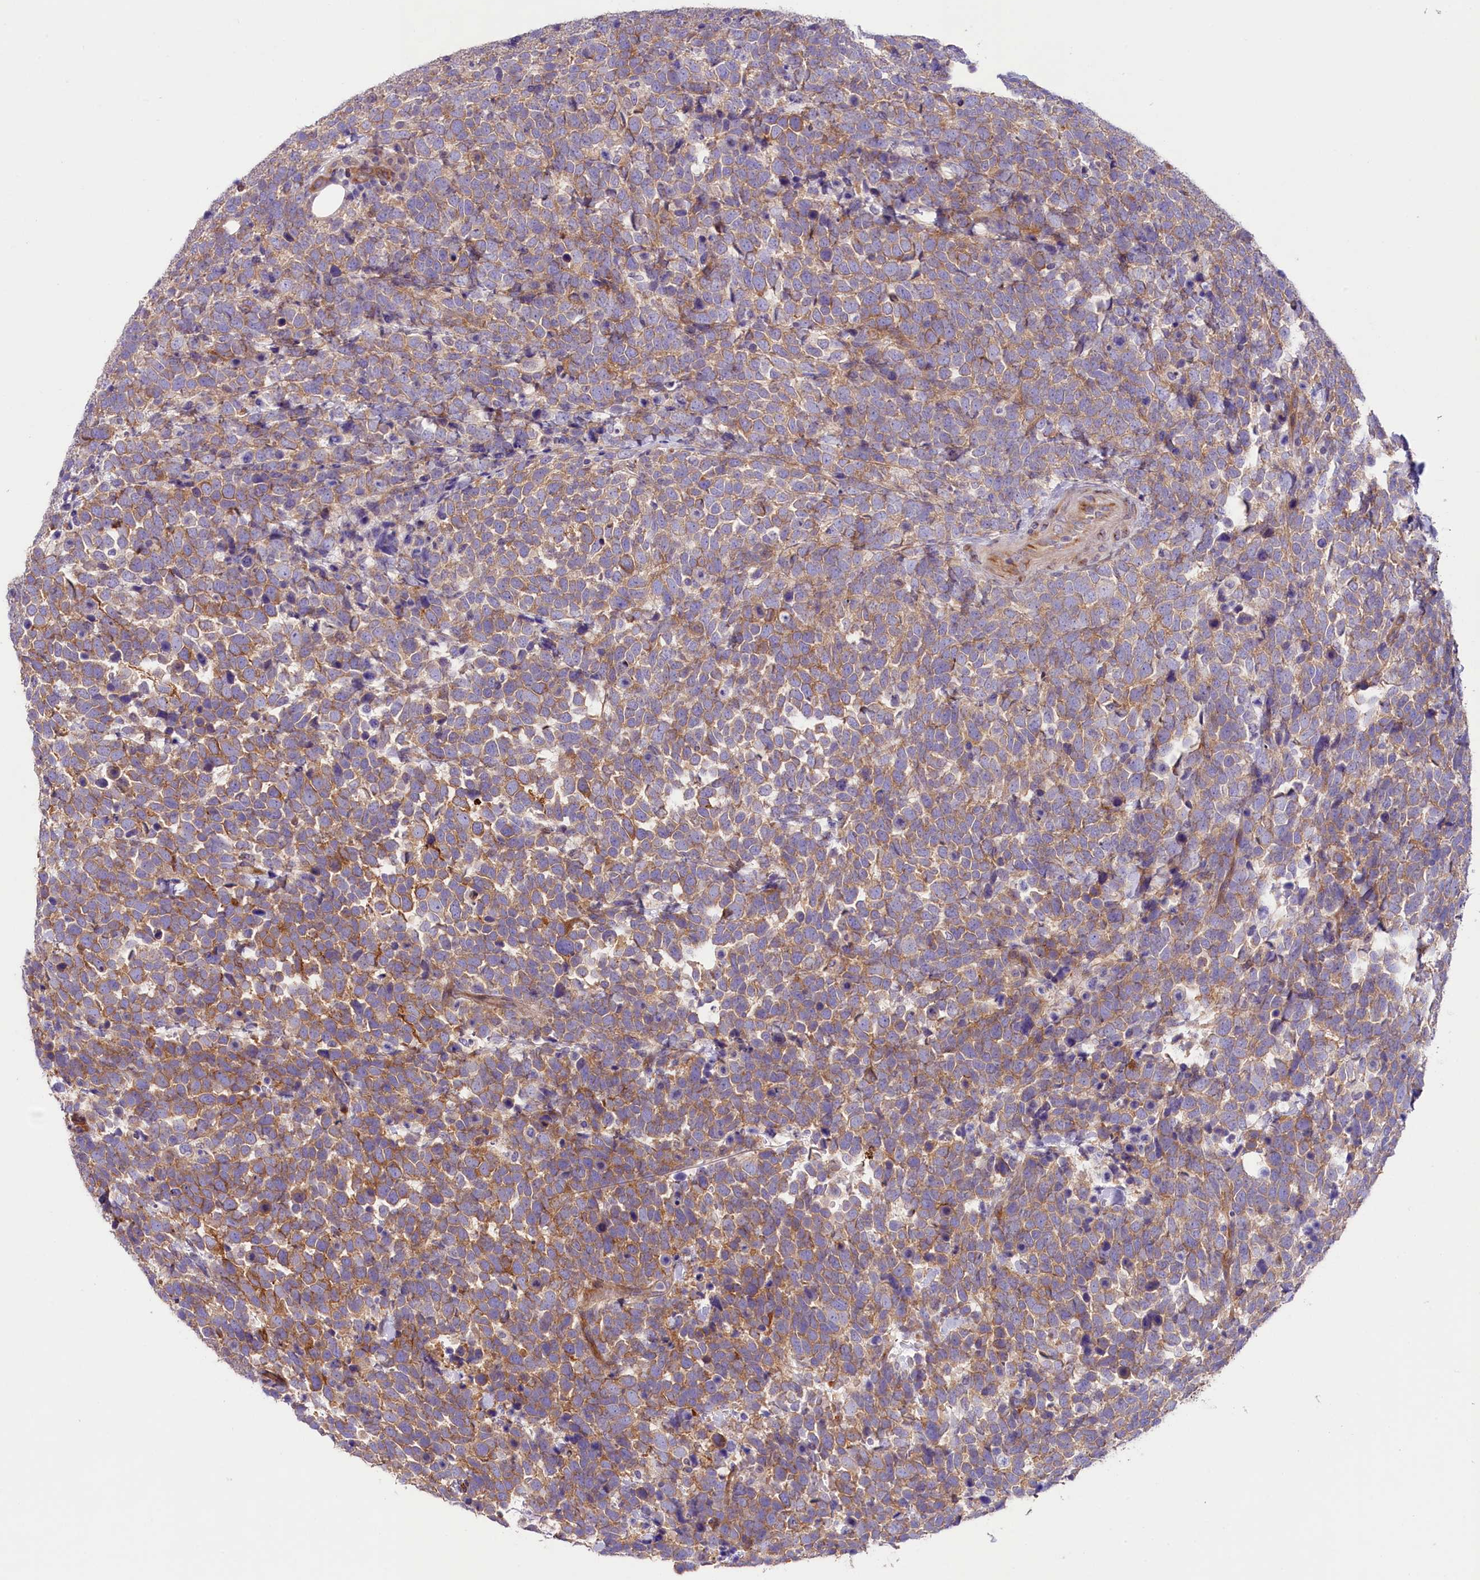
{"staining": {"intensity": "moderate", "quantity": ">75%", "location": "cytoplasmic/membranous"}, "tissue": "urothelial cancer", "cell_type": "Tumor cells", "image_type": "cancer", "snomed": [{"axis": "morphology", "description": "Urothelial carcinoma, High grade"}, {"axis": "topography", "description": "Urinary bladder"}], "caption": "Immunohistochemistry image of high-grade urothelial carcinoma stained for a protein (brown), which exhibits medium levels of moderate cytoplasmic/membranous staining in about >75% of tumor cells.", "gene": "CD99L2", "patient": {"sex": "female", "age": 82}}